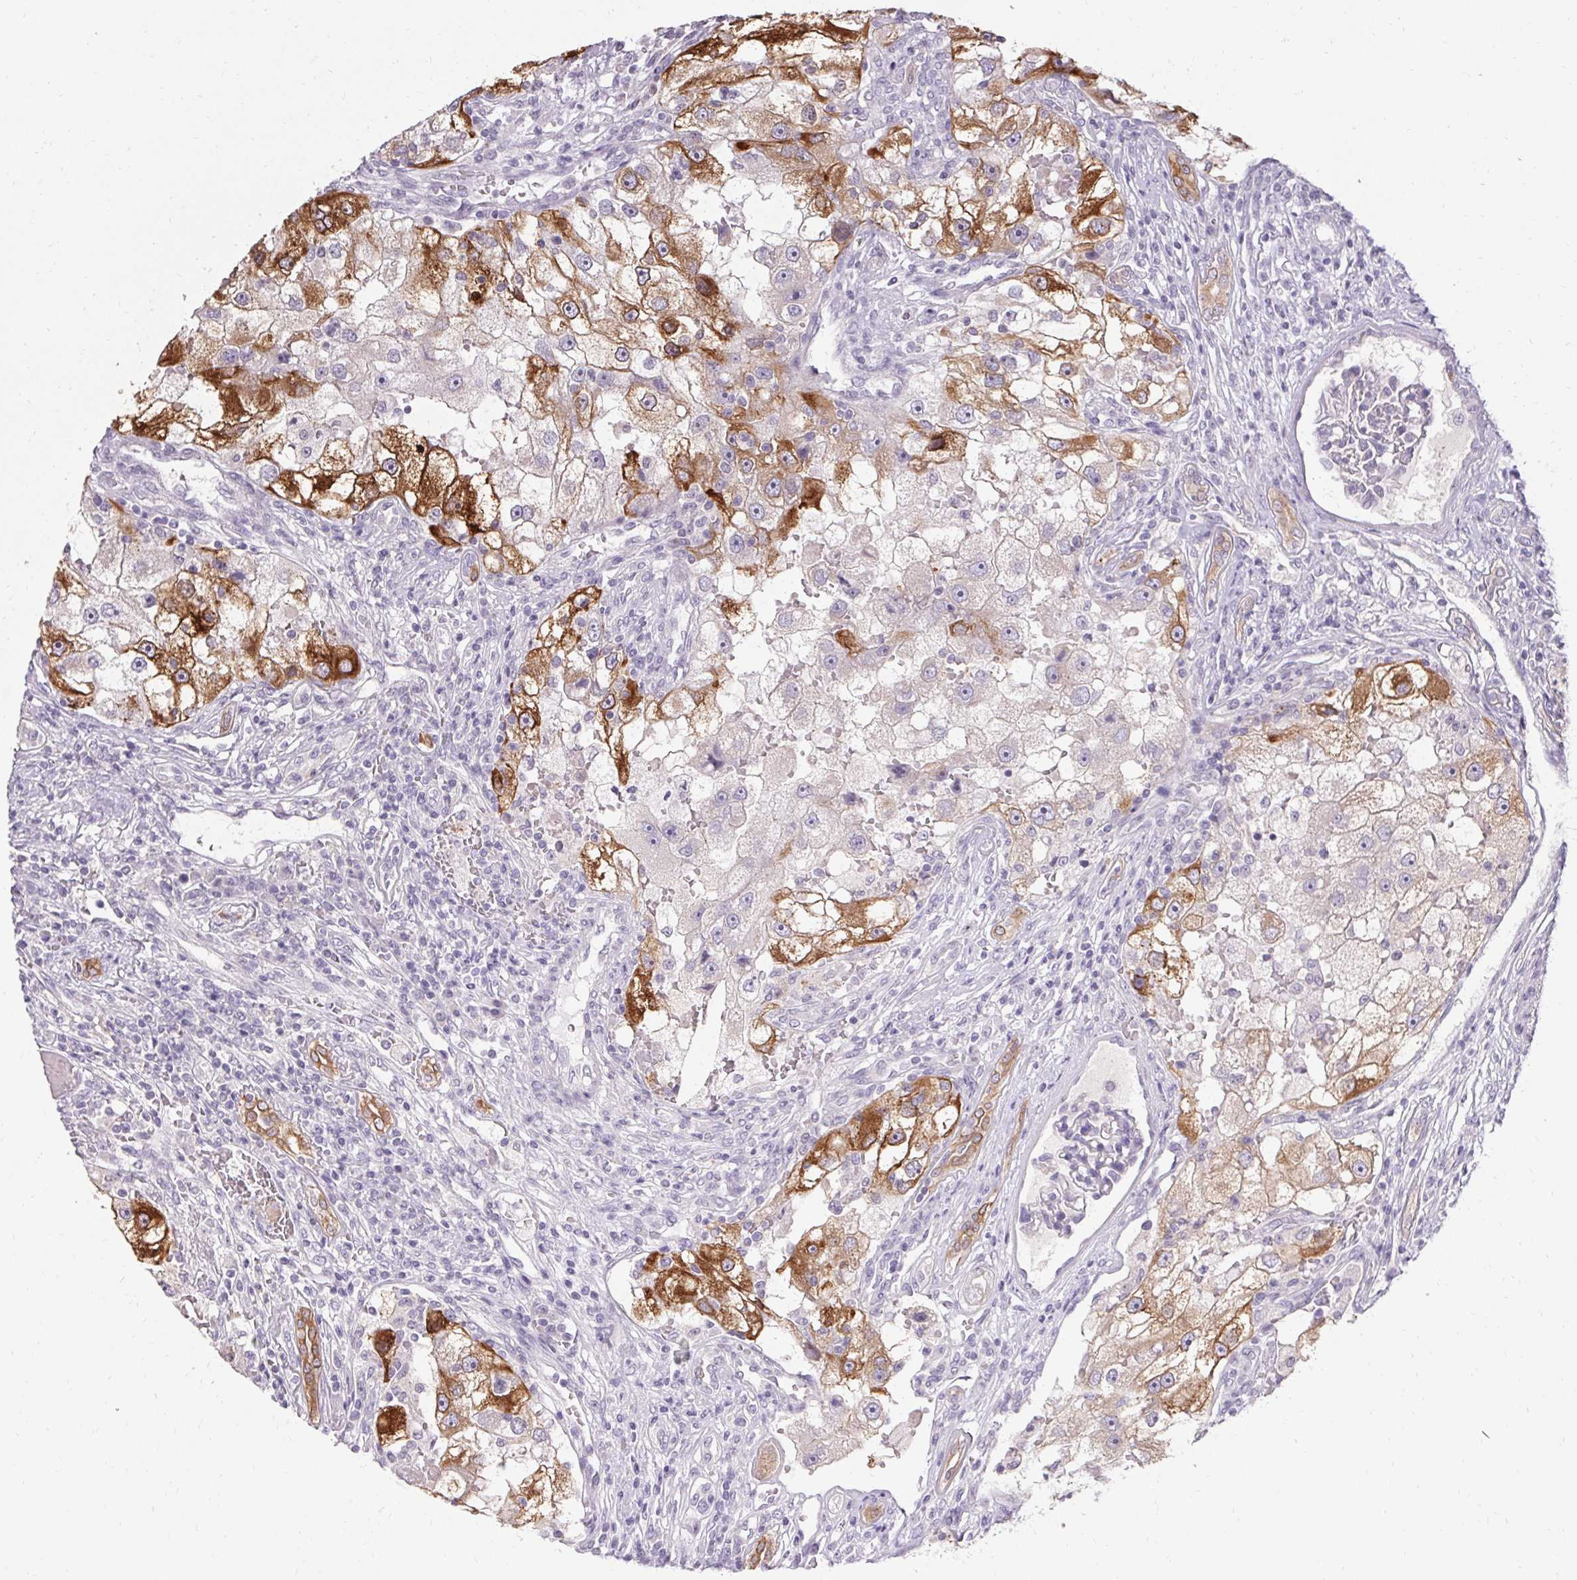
{"staining": {"intensity": "strong", "quantity": "25%-75%", "location": "cytoplasmic/membranous"}, "tissue": "renal cancer", "cell_type": "Tumor cells", "image_type": "cancer", "snomed": [{"axis": "morphology", "description": "Adenocarcinoma, NOS"}, {"axis": "topography", "description": "Kidney"}], "caption": "This is a photomicrograph of immunohistochemistry (IHC) staining of renal adenocarcinoma, which shows strong staining in the cytoplasmic/membranous of tumor cells.", "gene": "HSD17B3", "patient": {"sex": "male", "age": 63}}